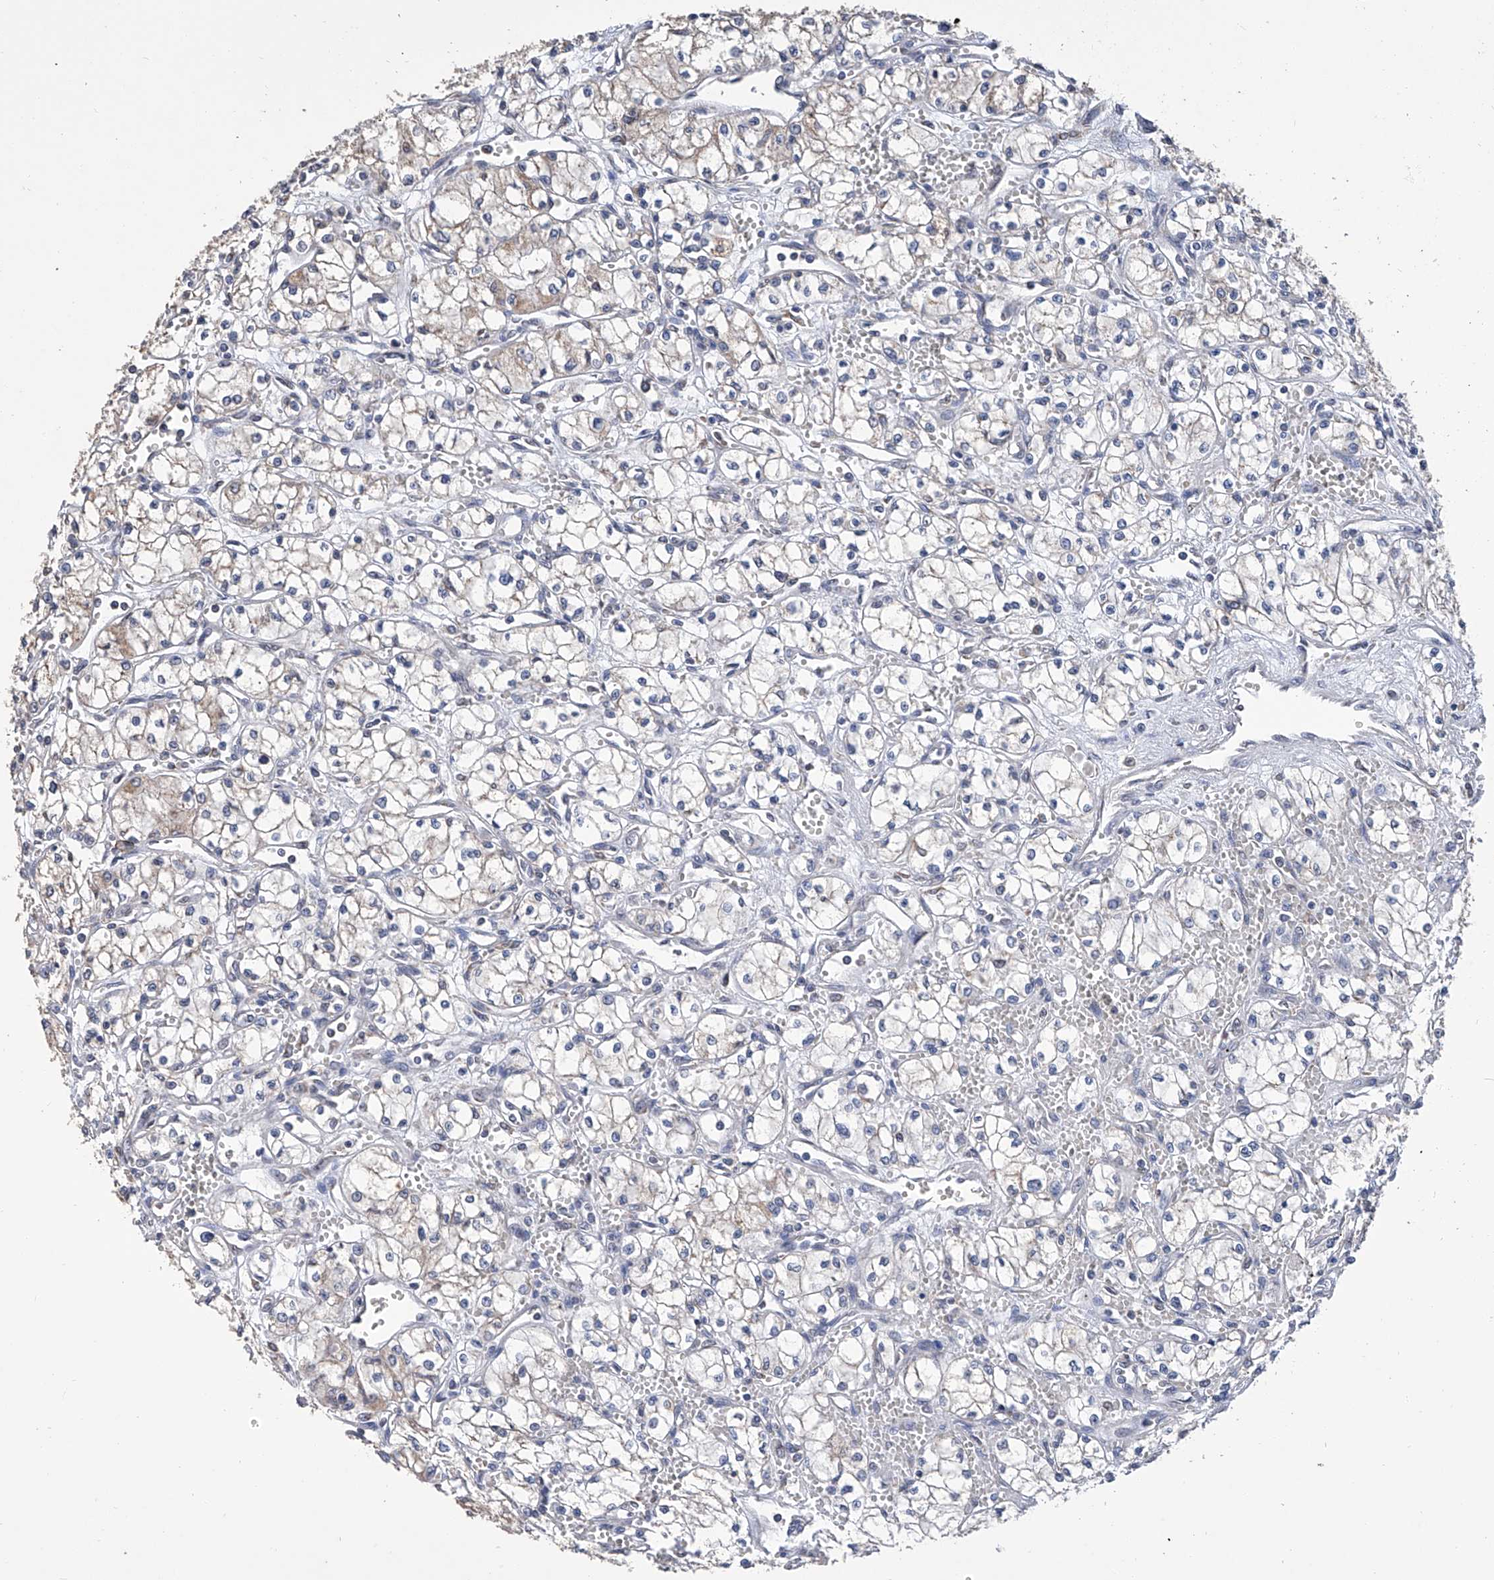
{"staining": {"intensity": "negative", "quantity": "none", "location": "none"}, "tissue": "renal cancer", "cell_type": "Tumor cells", "image_type": "cancer", "snomed": [{"axis": "morphology", "description": "Normal tissue, NOS"}, {"axis": "morphology", "description": "Adenocarcinoma, NOS"}, {"axis": "topography", "description": "Kidney"}], "caption": "The histopathology image demonstrates no staining of tumor cells in adenocarcinoma (renal).", "gene": "GPT", "patient": {"sex": "male", "age": 59}}